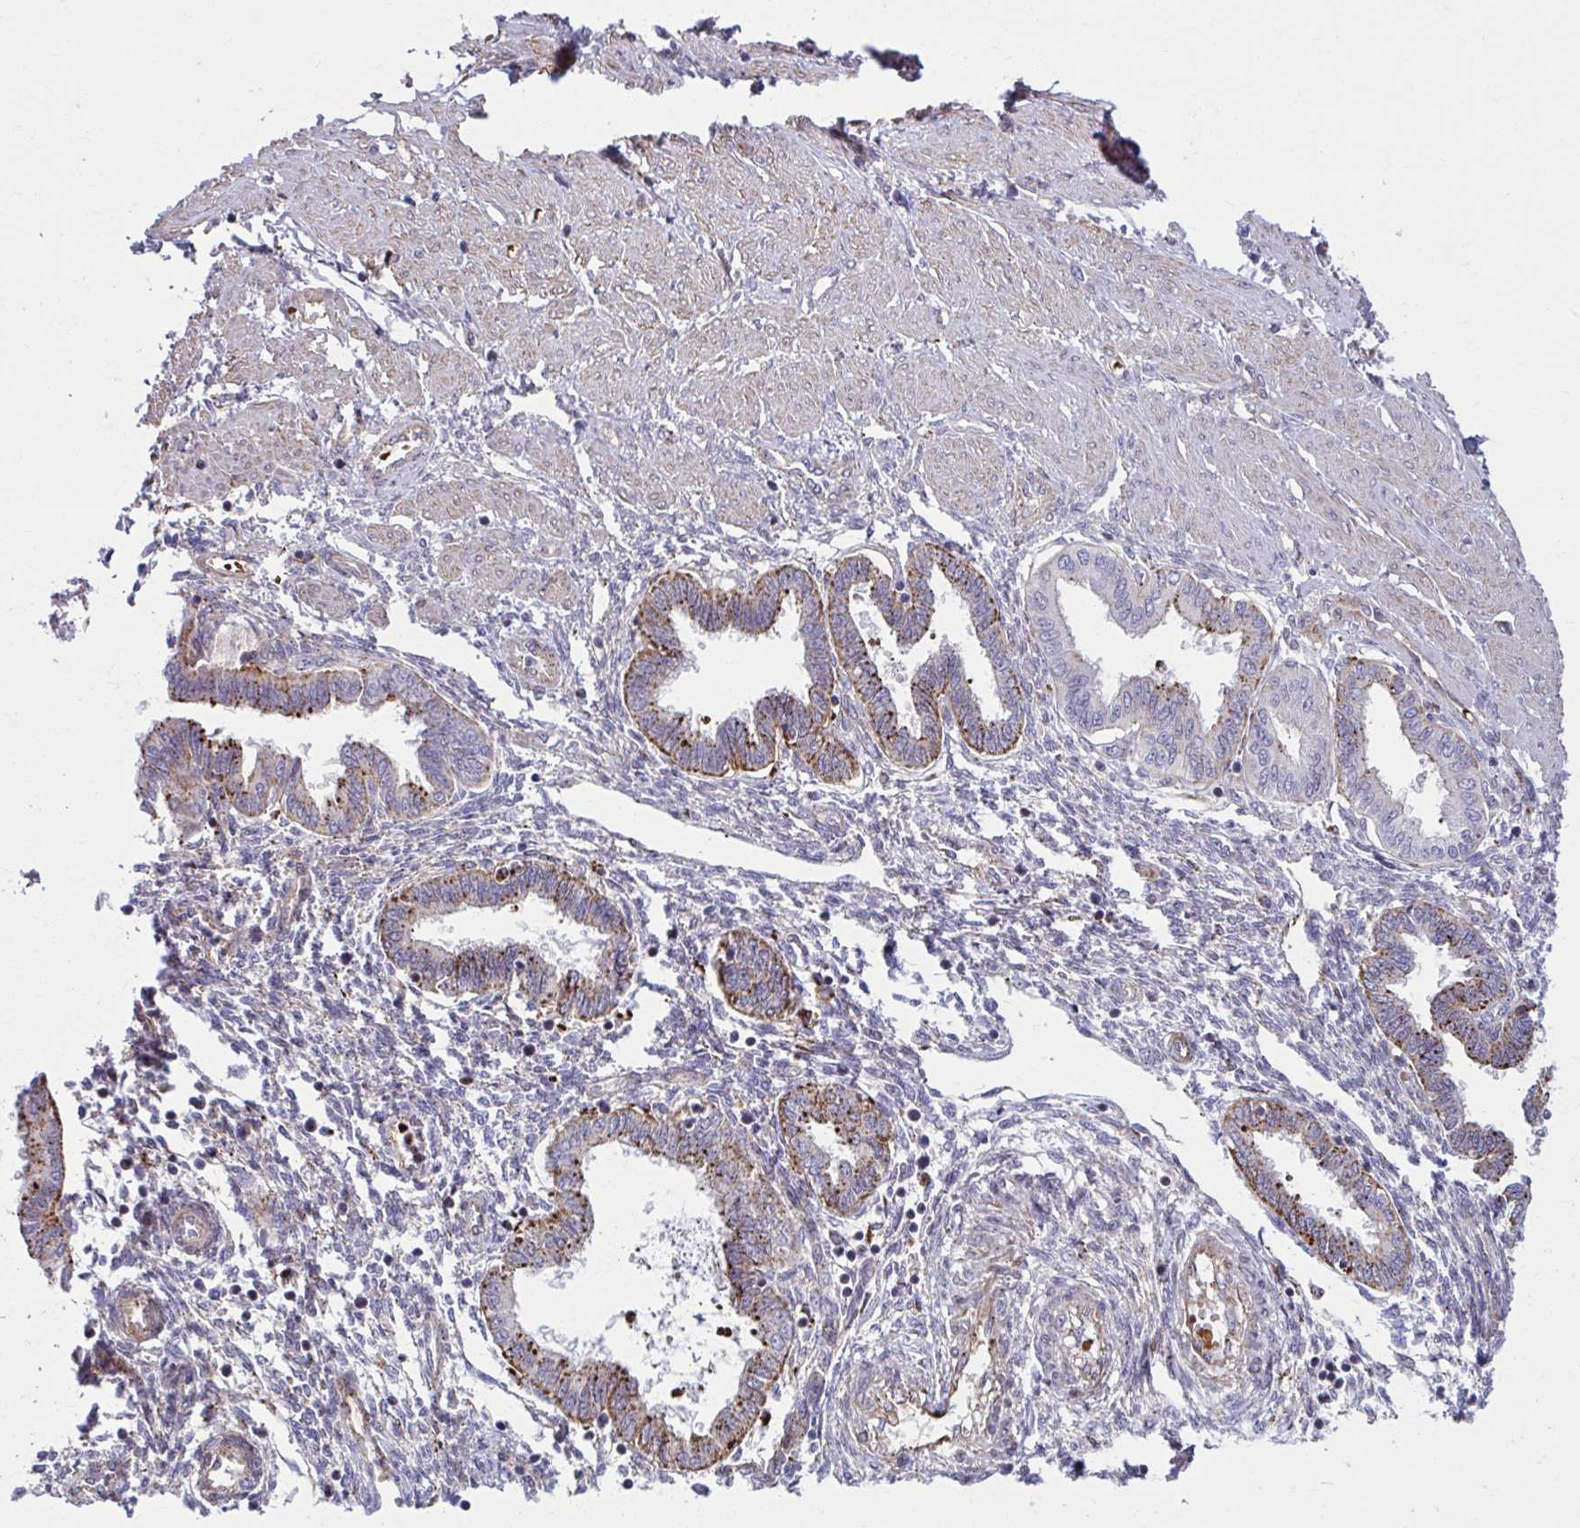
{"staining": {"intensity": "weak", "quantity": "25%-75%", "location": "cytoplasmic/membranous"}, "tissue": "endometrium", "cell_type": "Cells in endometrial stroma", "image_type": "normal", "snomed": [{"axis": "morphology", "description": "Normal tissue, NOS"}, {"axis": "topography", "description": "Endometrium"}], "caption": "This is a micrograph of immunohistochemistry (IHC) staining of benign endometrium, which shows weak staining in the cytoplasmic/membranous of cells in endometrial stroma.", "gene": "LRRC4B", "patient": {"sex": "female", "age": 33}}